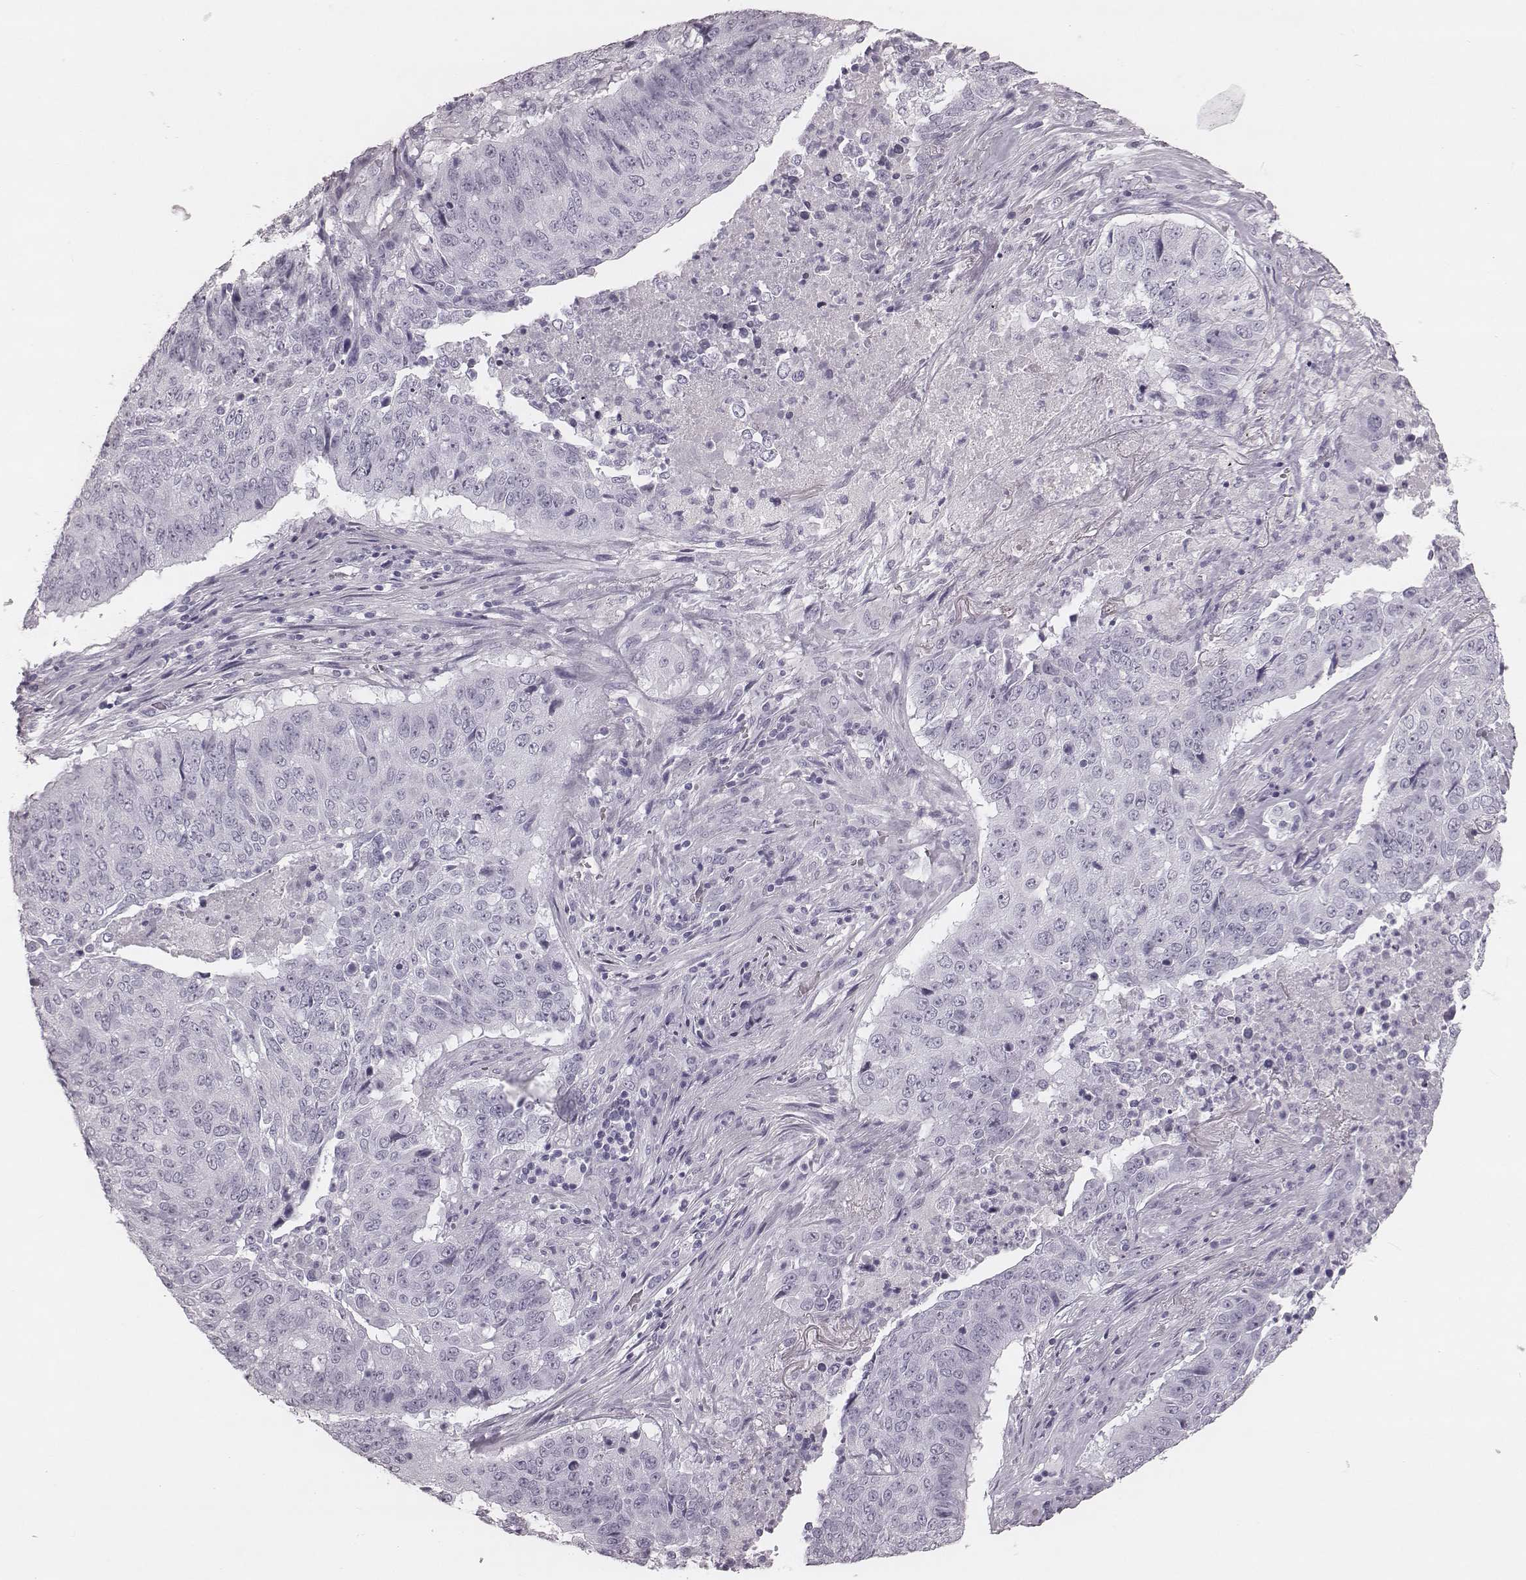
{"staining": {"intensity": "negative", "quantity": "none", "location": "none"}, "tissue": "lung cancer", "cell_type": "Tumor cells", "image_type": "cancer", "snomed": [{"axis": "morphology", "description": "Normal tissue, NOS"}, {"axis": "morphology", "description": "Squamous cell carcinoma, NOS"}, {"axis": "topography", "description": "Bronchus"}, {"axis": "topography", "description": "Lung"}], "caption": "DAB (3,3'-diaminobenzidine) immunohistochemical staining of lung cancer (squamous cell carcinoma) demonstrates no significant staining in tumor cells. (DAB (3,3'-diaminobenzidine) IHC, high magnification).", "gene": "KRT74", "patient": {"sex": "male", "age": 64}}